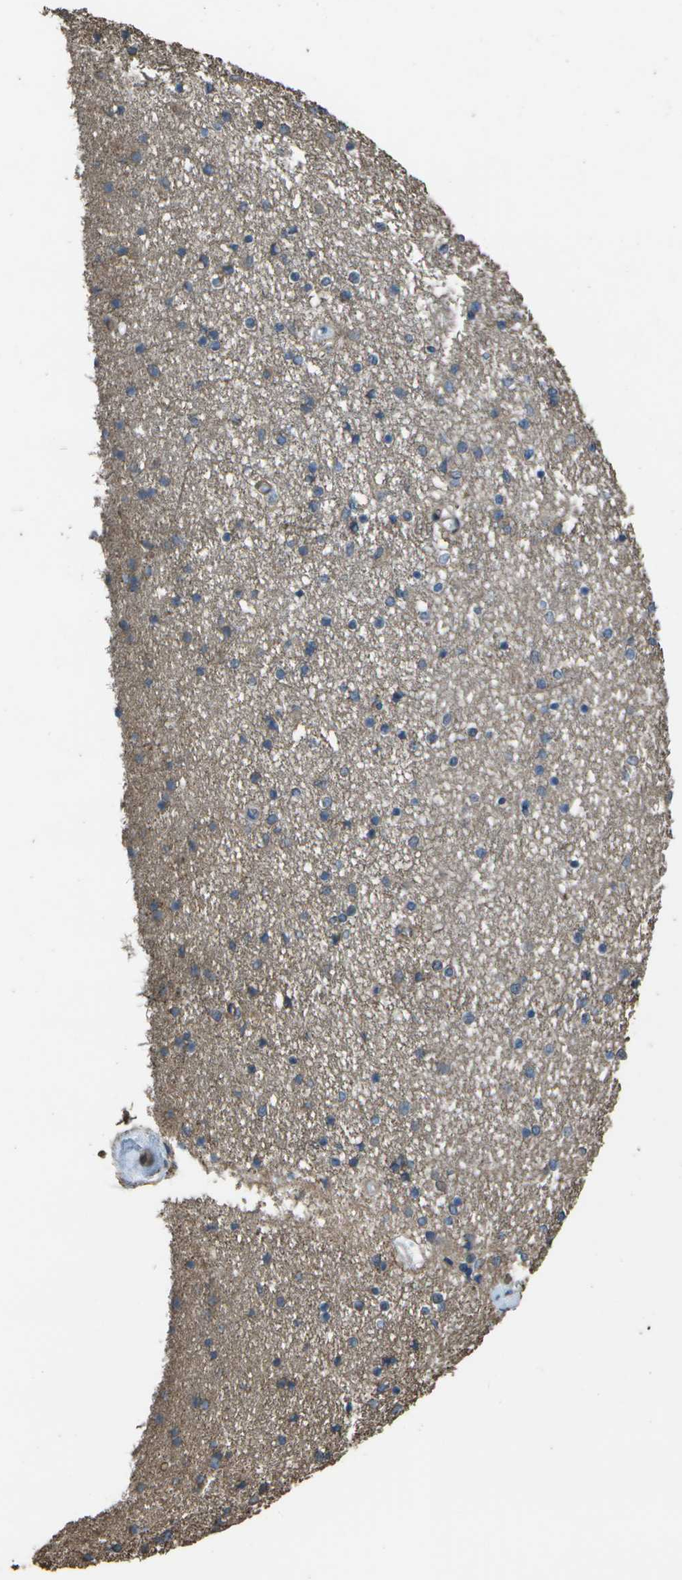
{"staining": {"intensity": "negative", "quantity": "none", "location": "none"}, "tissue": "caudate", "cell_type": "Glial cells", "image_type": "normal", "snomed": [{"axis": "morphology", "description": "Normal tissue, NOS"}, {"axis": "topography", "description": "Lateral ventricle wall"}], "caption": "High magnification brightfield microscopy of normal caudate stained with DAB (3,3'-diaminobenzidine) (brown) and counterstained with hematoxylin (blue): glial cells show no significant staining.", "gene": "CLNS1A", "patient": {"sex": "female", "age": 54}}